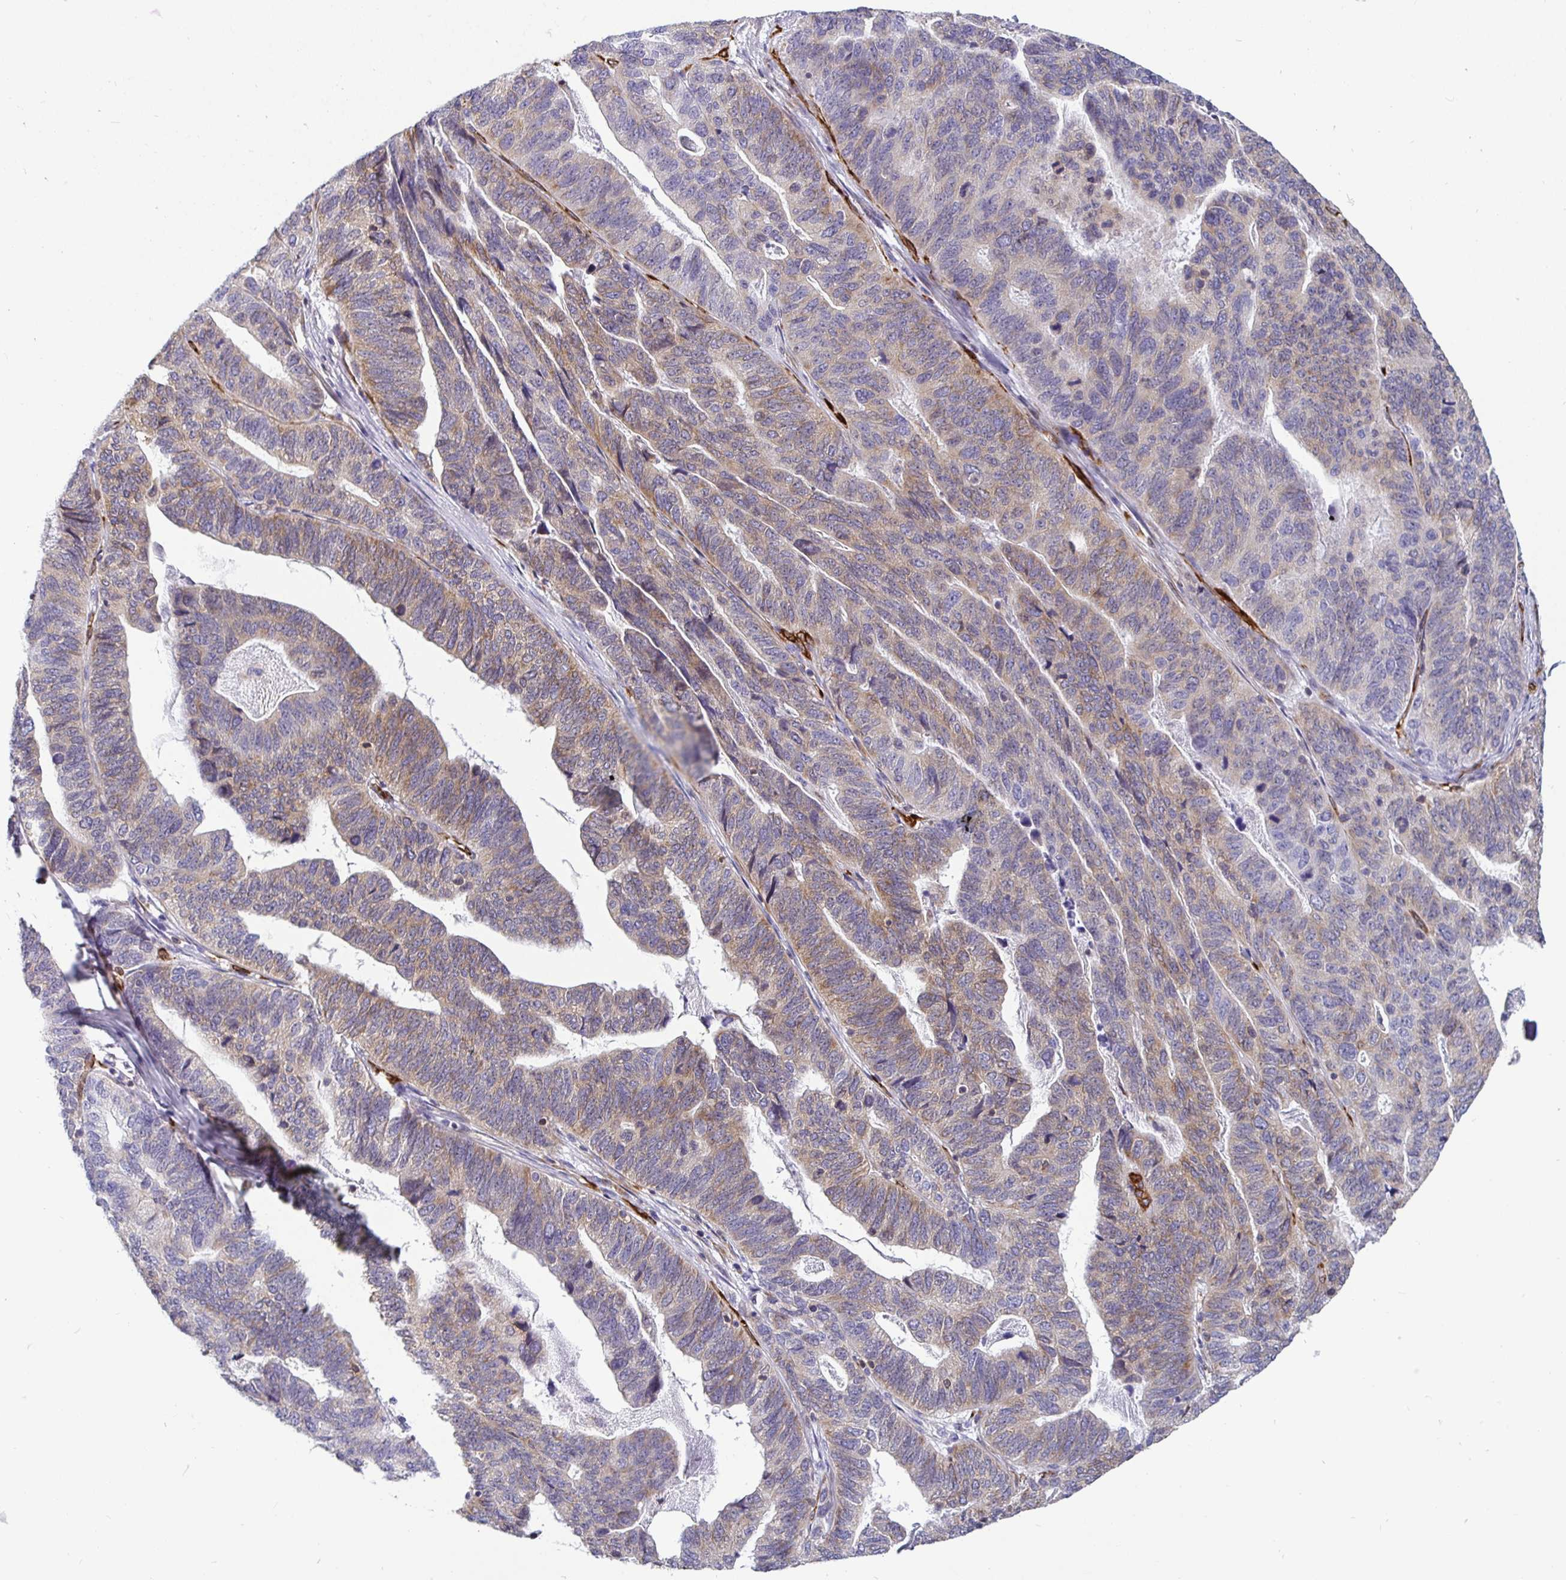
{"staining": {"intensity": "weak", "quantity": "25%-75%", "location": "cytoplasmic/membranous"}, "tissue": "stomach cancer", "cell_type": "Tumor cells", "image_type": "cancer", "snomed": [{"axis": "morphology", "description": "Adenocarcinoma, NOS"}, {"axis": "topography", "description": "Stomach, upper"}], "caption": "IHC staining of stomach cancer, which exhibits low levels of weak cytoplasmic/membranous expression in about 25%-75% of tumor cells indicating weak cytoplasmic/membranous protein expression. The staining was performed using DAB (3,3'-diaminobenzidine) (brown) for protein detection and nuclei were counterstained in hematoxylin (blue).", "gene": "TP53I11", "patient": {"sex": "female", "age": 67}}